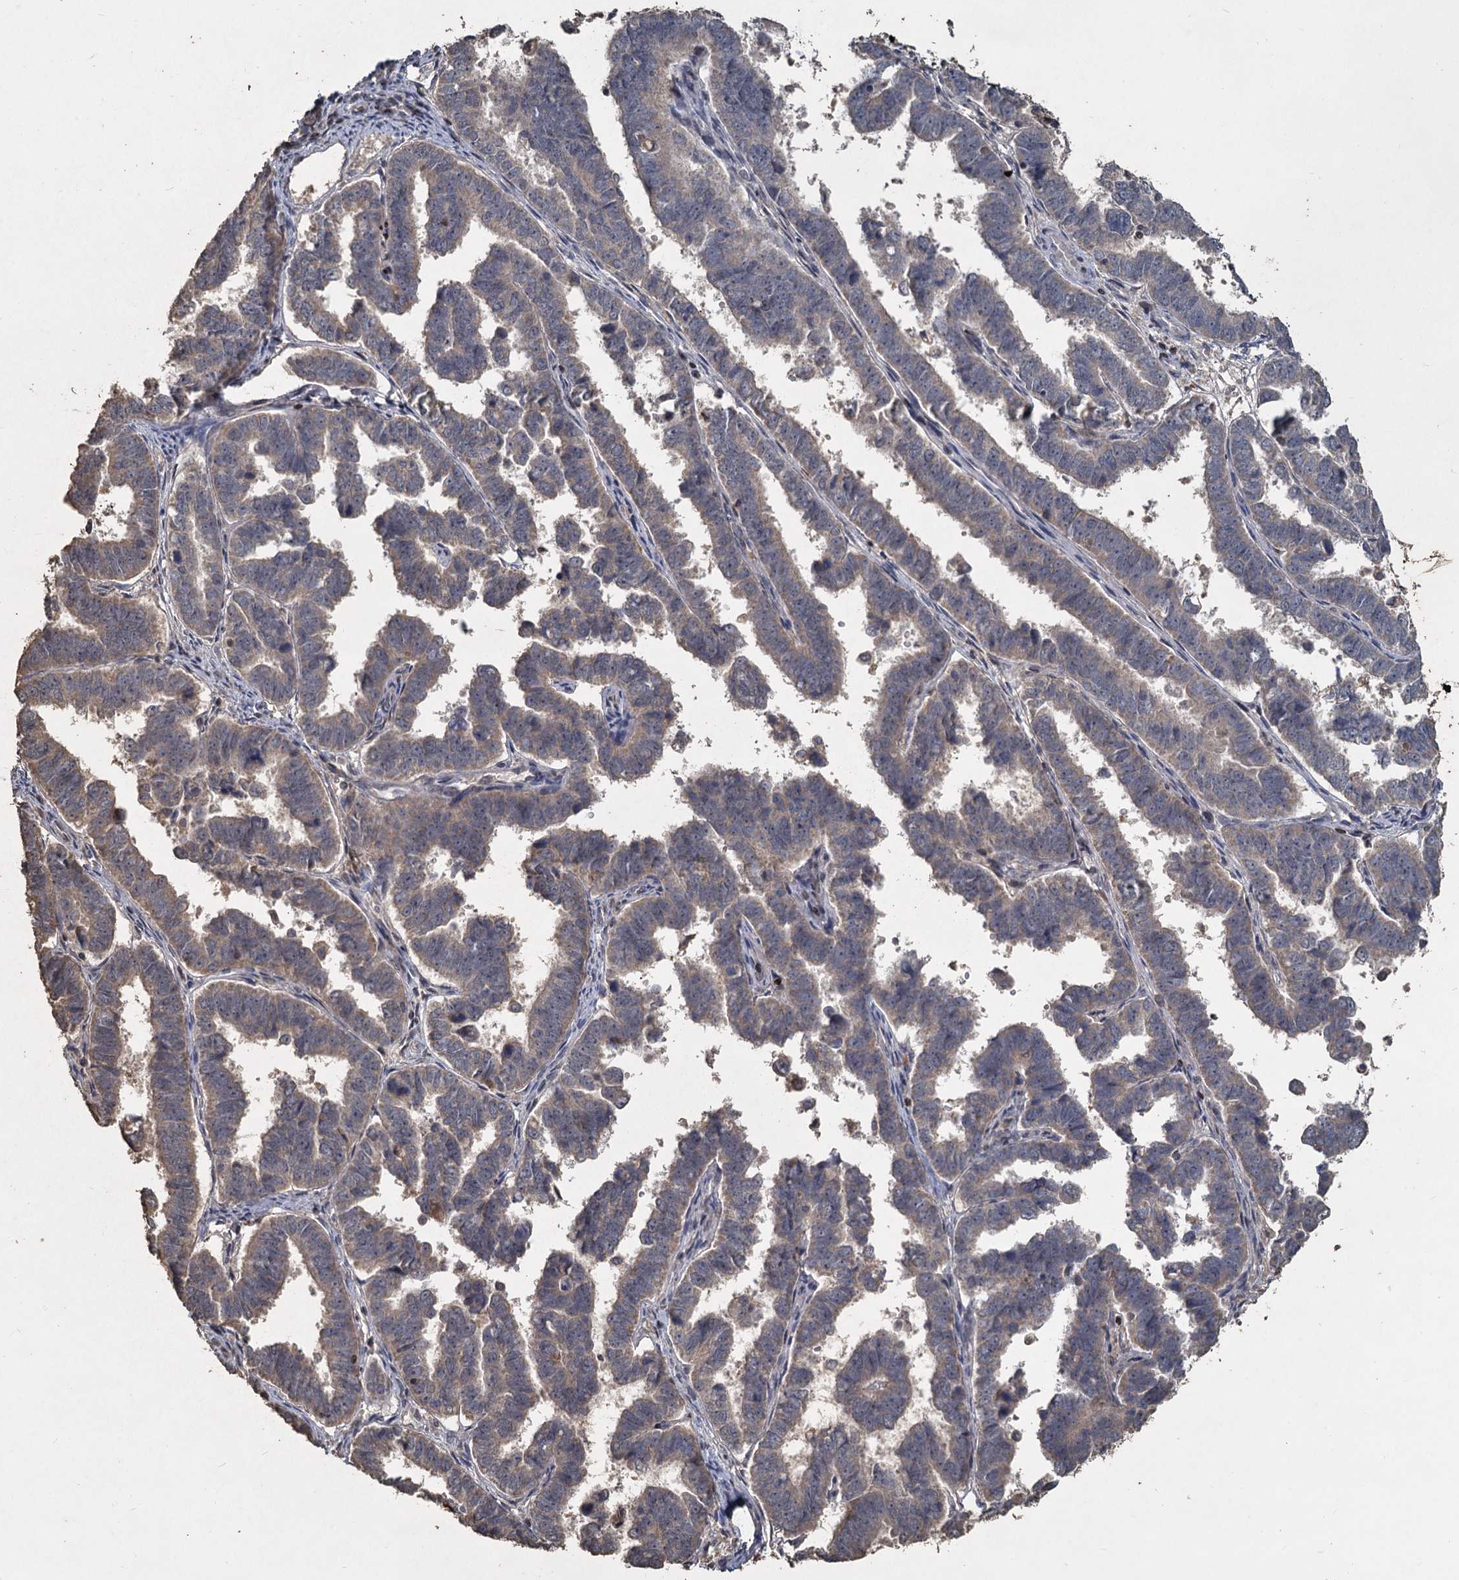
{"staining": {"intensity": "weak", "quantity": "<25%", "location": "cytoplasmic/membranous"}, "tissue": "endometrial cancer", "cell_type": "Tumor cells", "image_type": "cancer", "snomed": [{"axis": "morphology", "description": "Adenocarcinoma, NOS"}, {"axis": "topography", "description": "Endometrium"}], "caption": "Human endometrial cancer stained for a protein using immunohistochemistry (IHC) shows no positivity in tumor cells.", "gene": "CCDC61", "patient": {"sex": "female", "age": 75}}